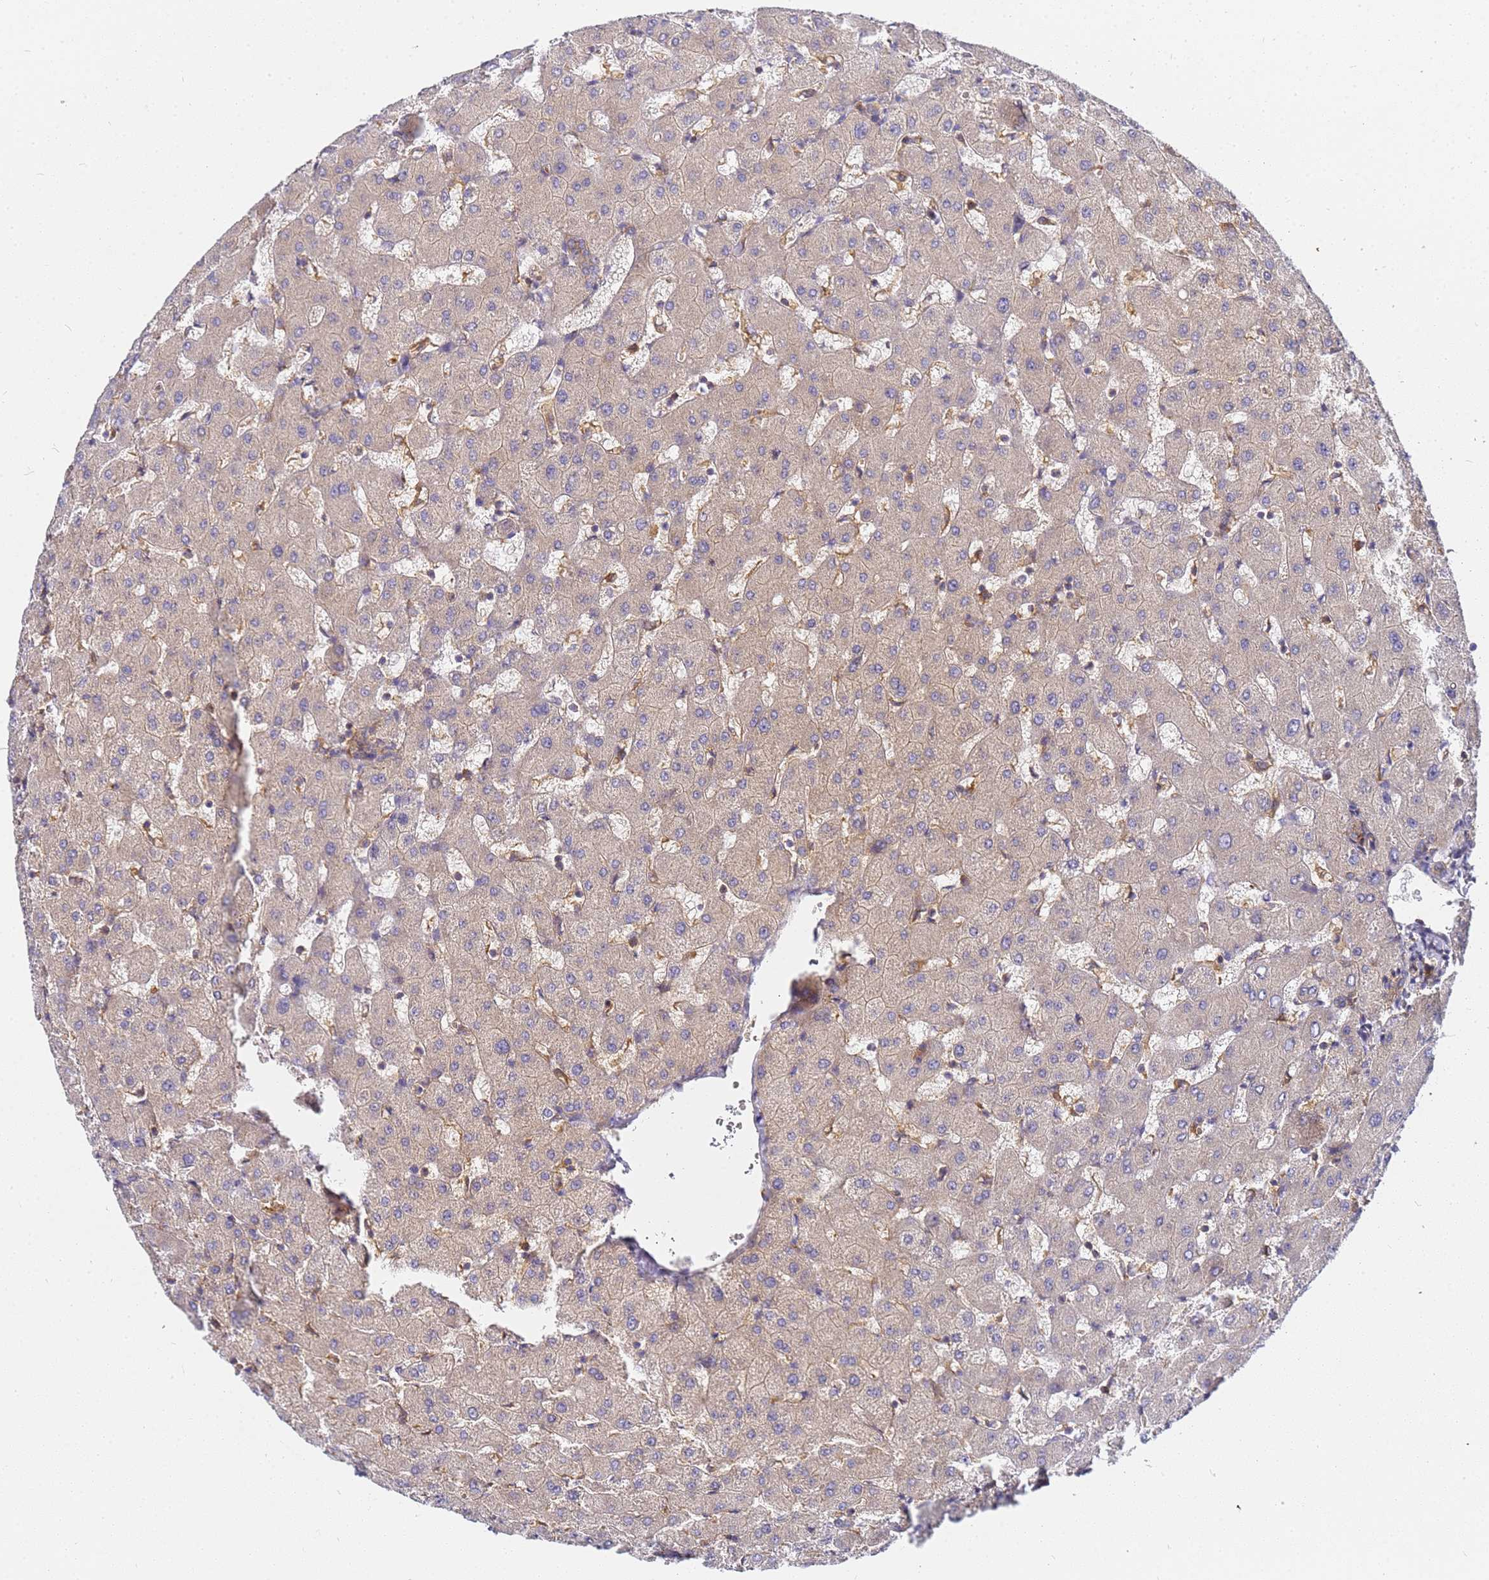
{"staining": {"intensity": "weak", "quantity": ">75%", "location": "cytoplasmic/membranous"}, "tissue": "liver", "cell_type": "Cholangiocytes", "image_type": "normal", "snomed": [{"axis": "morphology", "description": "Normal tissue, NOS"}, {"axis": "topography", "description": "Liver"}], "caption": "There is low levels of weak cytoplasmic/membranous positivity in cholangiocytes of normal liver, as demonstrated by immunohistochemical staining (brown color).", "gene": "CHM", "patient": {"sex": "female", "age": 63}}